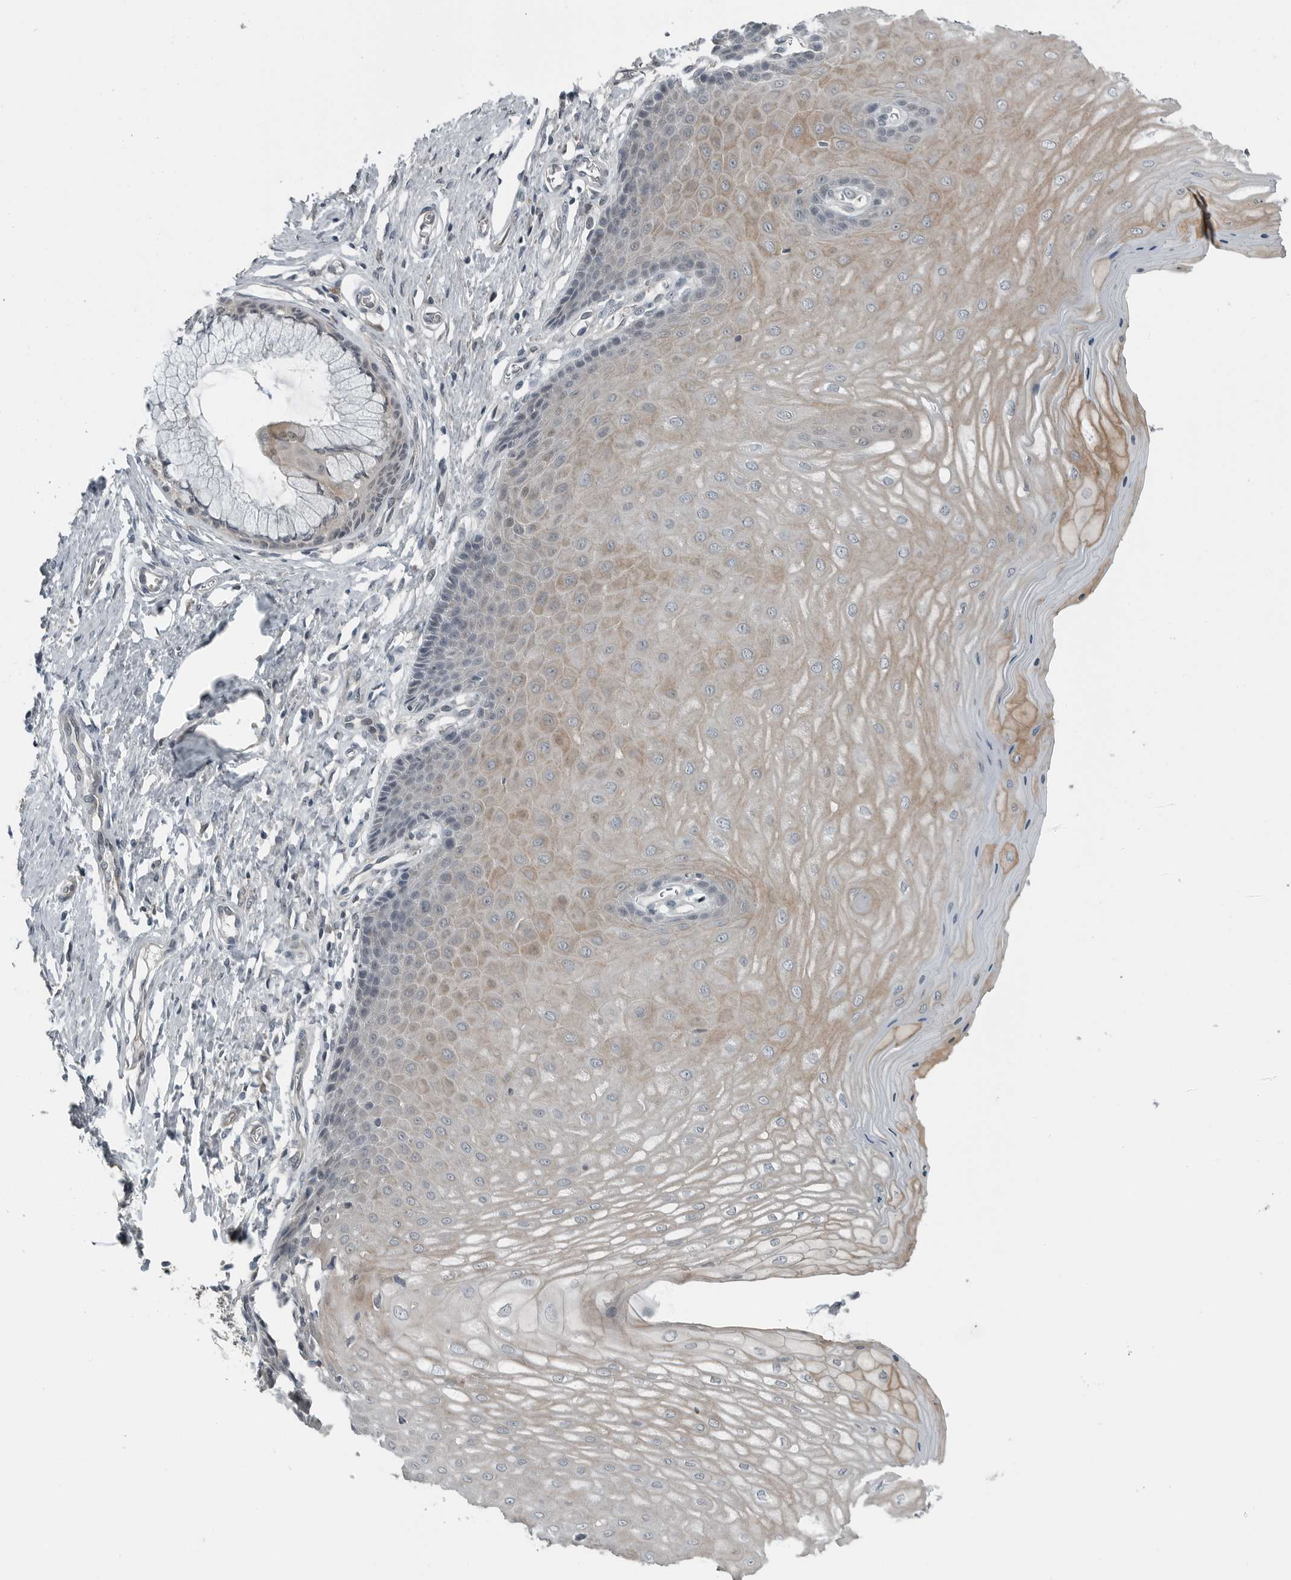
{"staining": {"intensity": "moderate", "quantity": "<25%", "location": "cytoplasmic/membranous"}, "tissue": "cervix", "cell_type": "Glandular cells", "image_type": "normal", "snomed": [{"axis": "morphology", "description": "Normal tissue, NOS"}, {"axis": "topography", "description": "Cervix"}], "caption": "Protein analysis of benign cervix shows moderate cytoplasmic/membranous positivity in about <25% of glandular cells. Nuclei are stained in blue.", "gene": "ENSG00000286112", "patient": {"sex": "female", "age": 55}}